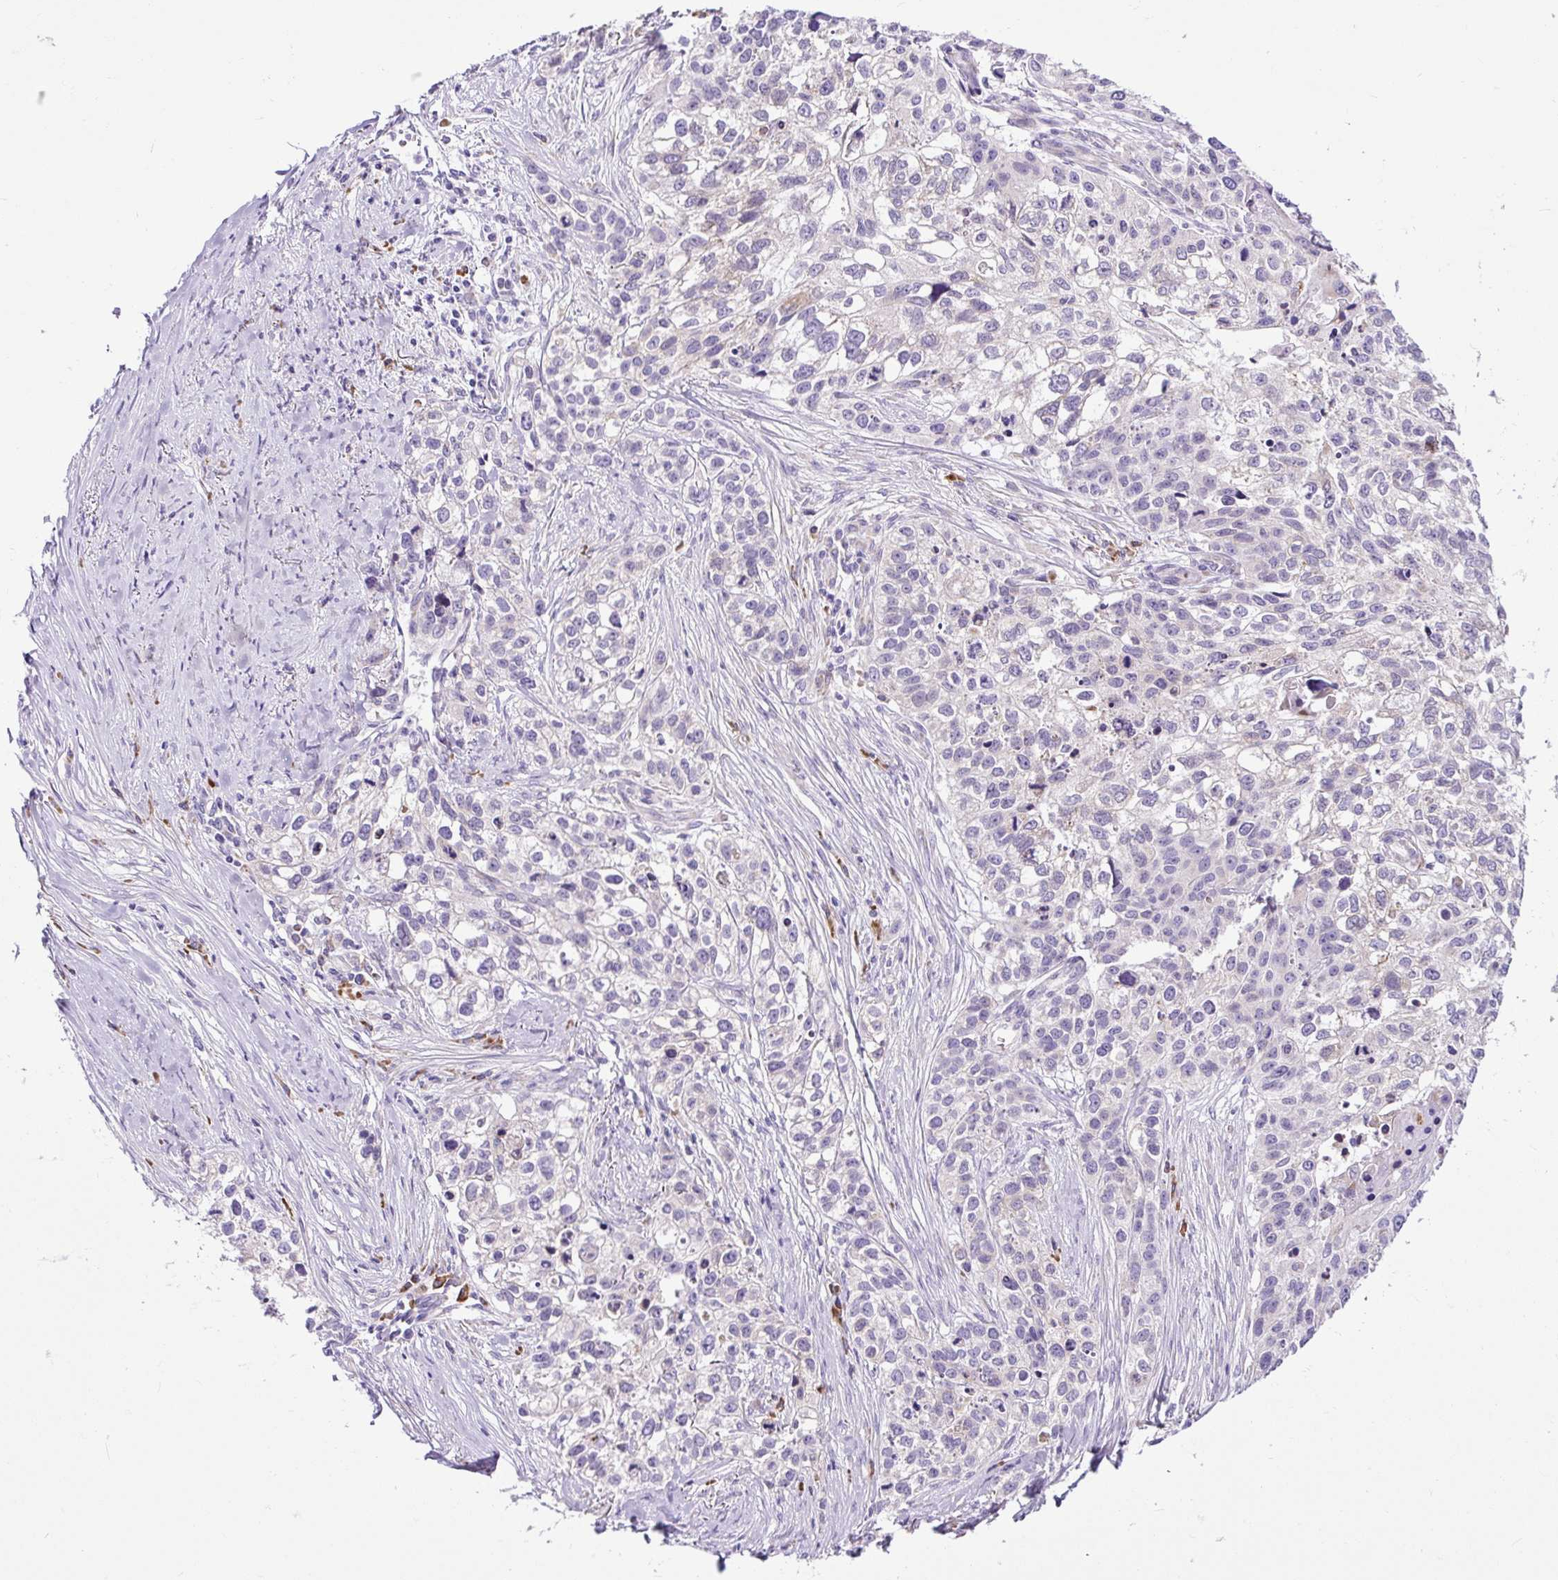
{"staining": {"intensity": "weak", "quantity": "<25%", "location": "cytoplasmic/membranous"}, "tissue": "lung cancer", "cell_type": "Tumor cells", "image_type": "cancer", "snomed": [{"axis": "morphology", "description": "Squamous cell carcinoma, NOS"}, {"axis": "topography", "description": "Lung"}], "caption": "A photomicrograph of human squamous cell carcinoma (lung) is negative for staining in tumor cells. (DAB (3,3'-diaminobenzidine) immunohistochemistry with hematoxylin counter stain).", "gene": "DDOST", "patient": {"sex": "male", "age": 74}}